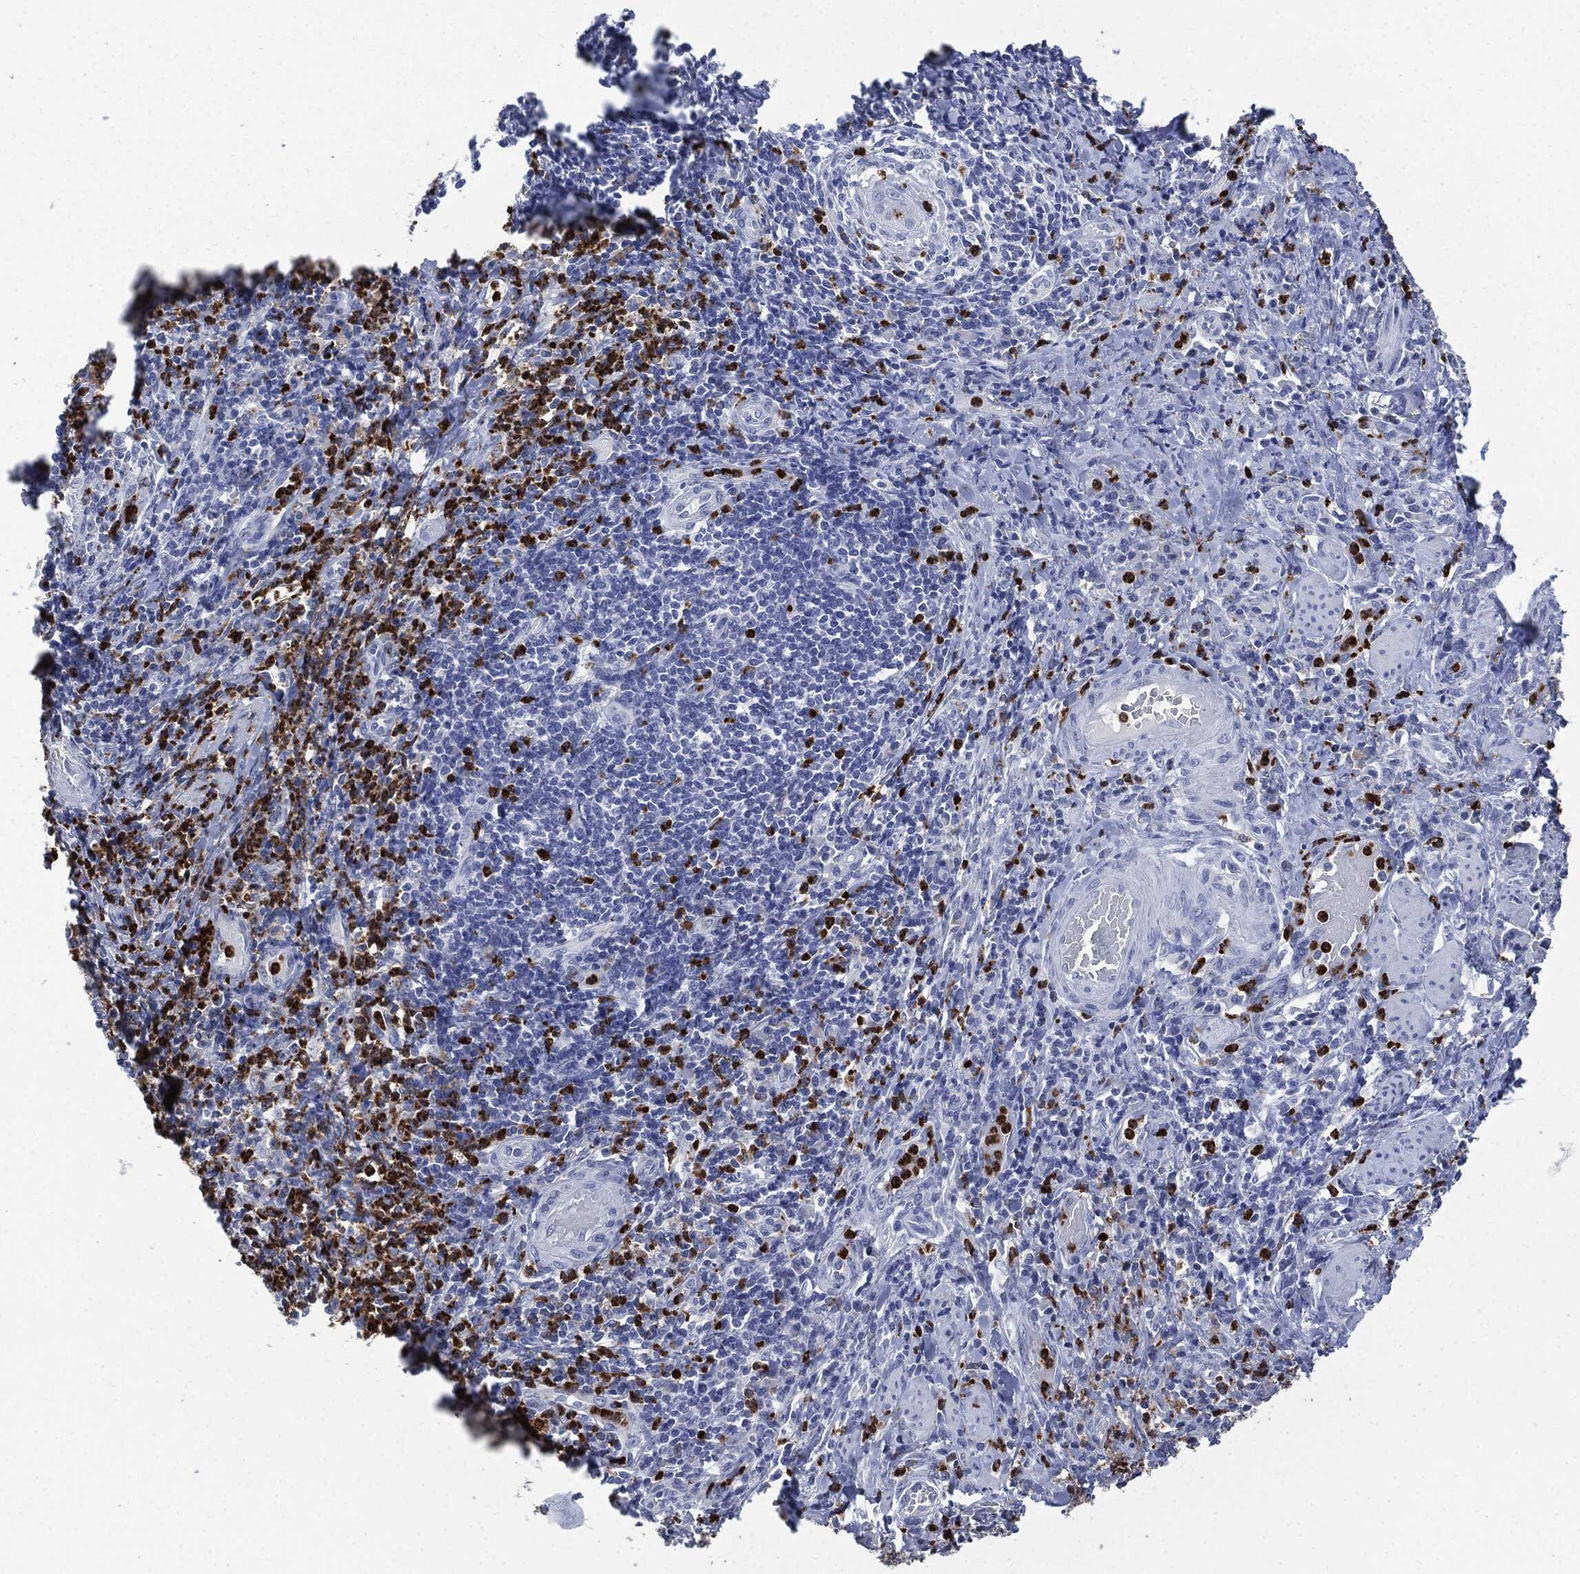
{"staining": {"intensity": "negative", "quantity": "none", "location": "none"}, "tissue": "cervical cancer", "cell_type": "Tumor cells", "image_type": "cancer", "snomed": [{"axis": "morphology", "description": "Squamous cell carcinoma, NOS"}, {"axis": "topography", "description": "Cervix"}], "caption": "A histopathology image of cervical cancer stained for a protein reveals no brown staining in tumor cells.", "gene": "CEACAM8", "patient": {"sex": "female", "age": 26}}